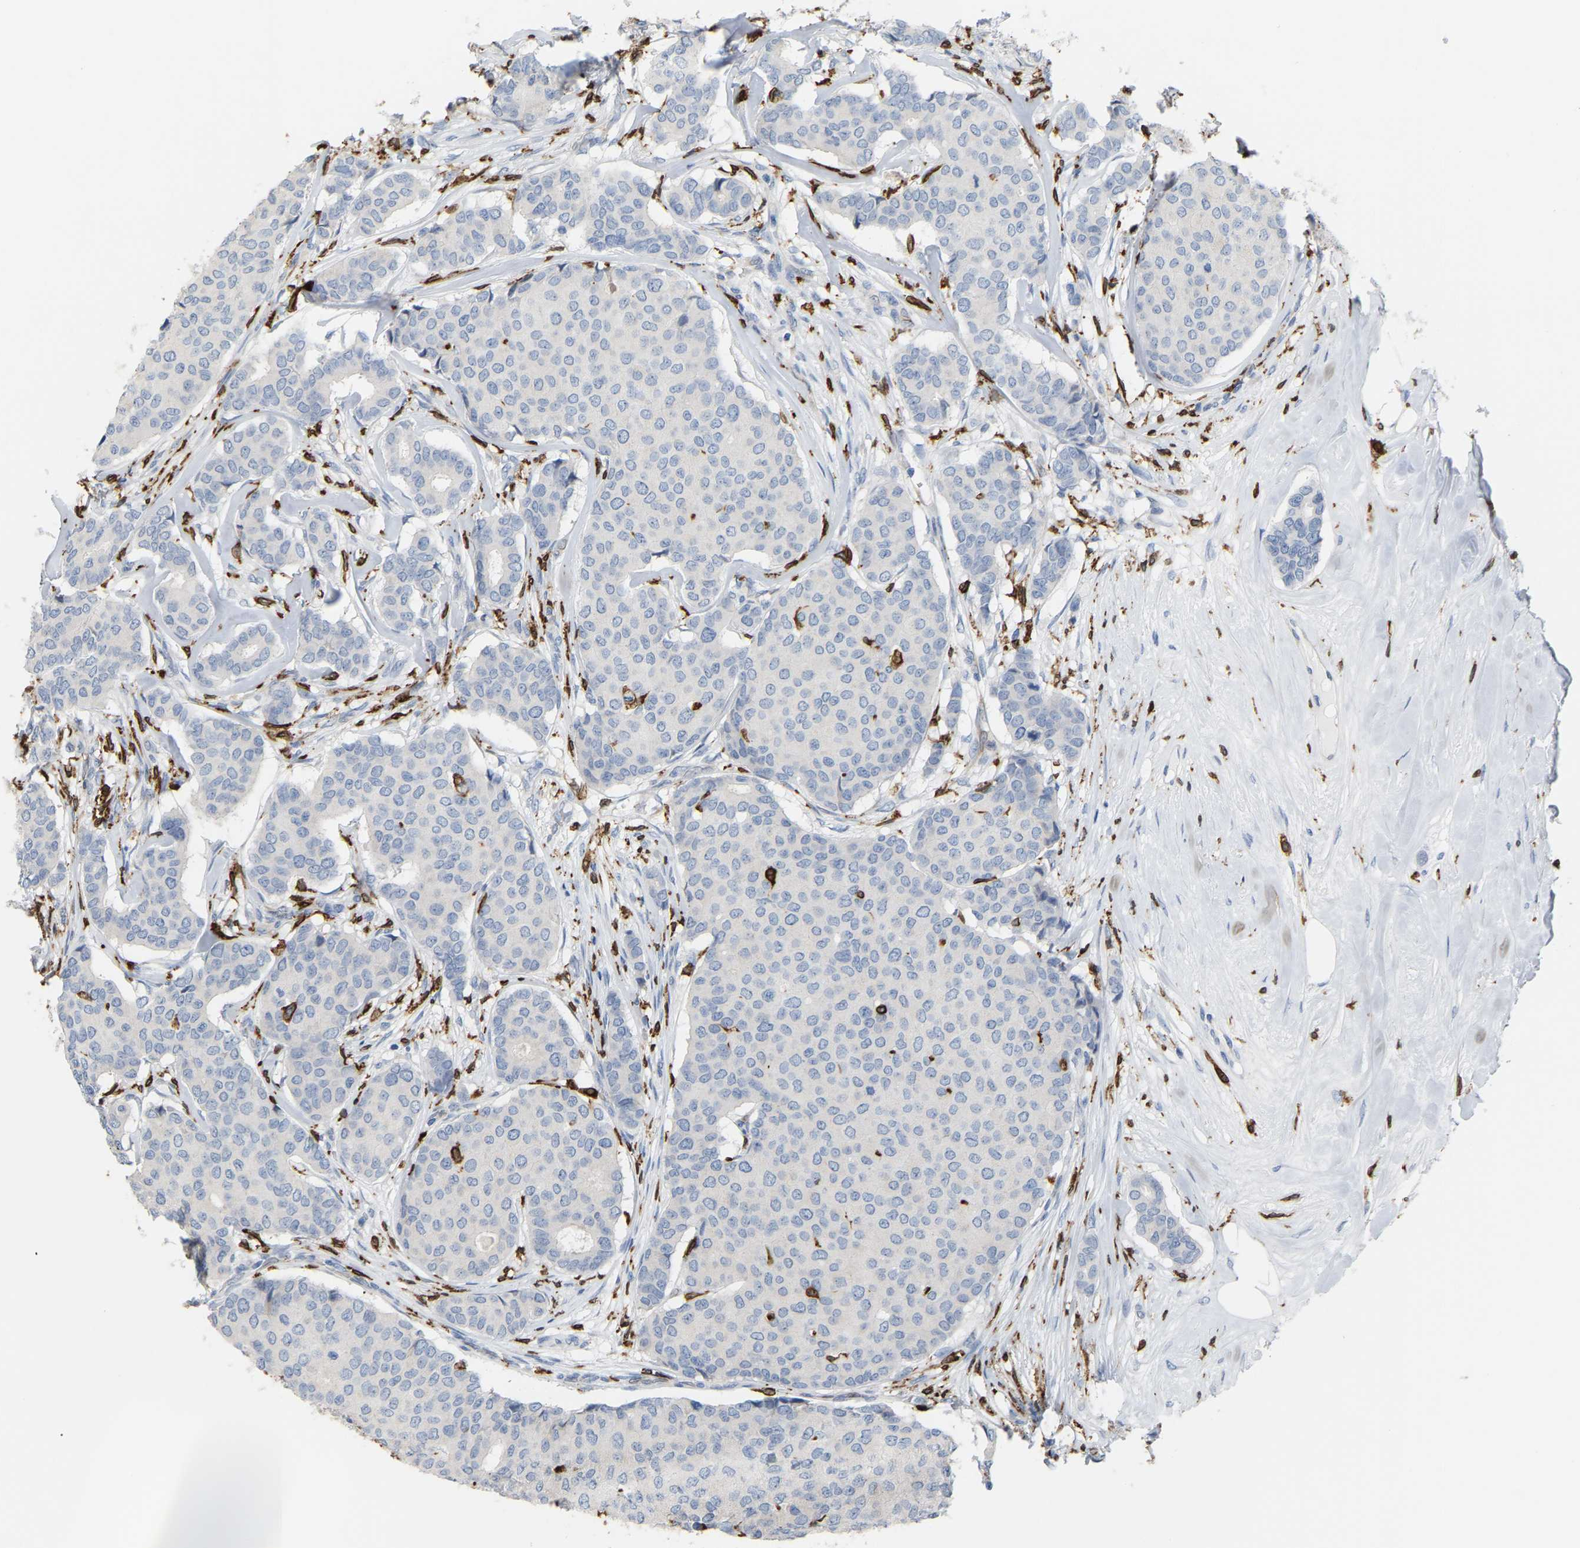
{"staining": {"intensity": "negative", "quantity": "none", "location": "none"}, "tissue": "breast cancer", "cell_type": "Tumor cells", "image_type": "cancer", "snomed": [{"axis": "morphology", "description": "Duct carcinoma"}, {"axis": "topography", "description": "Breast"}], "caption": "This is an IHC histopathology image of breast invasive ductal carcinoma. There is no positivity in tumor cells.", "gene": "PTGS1", "patient": {"sex": "female", "age": 75}}